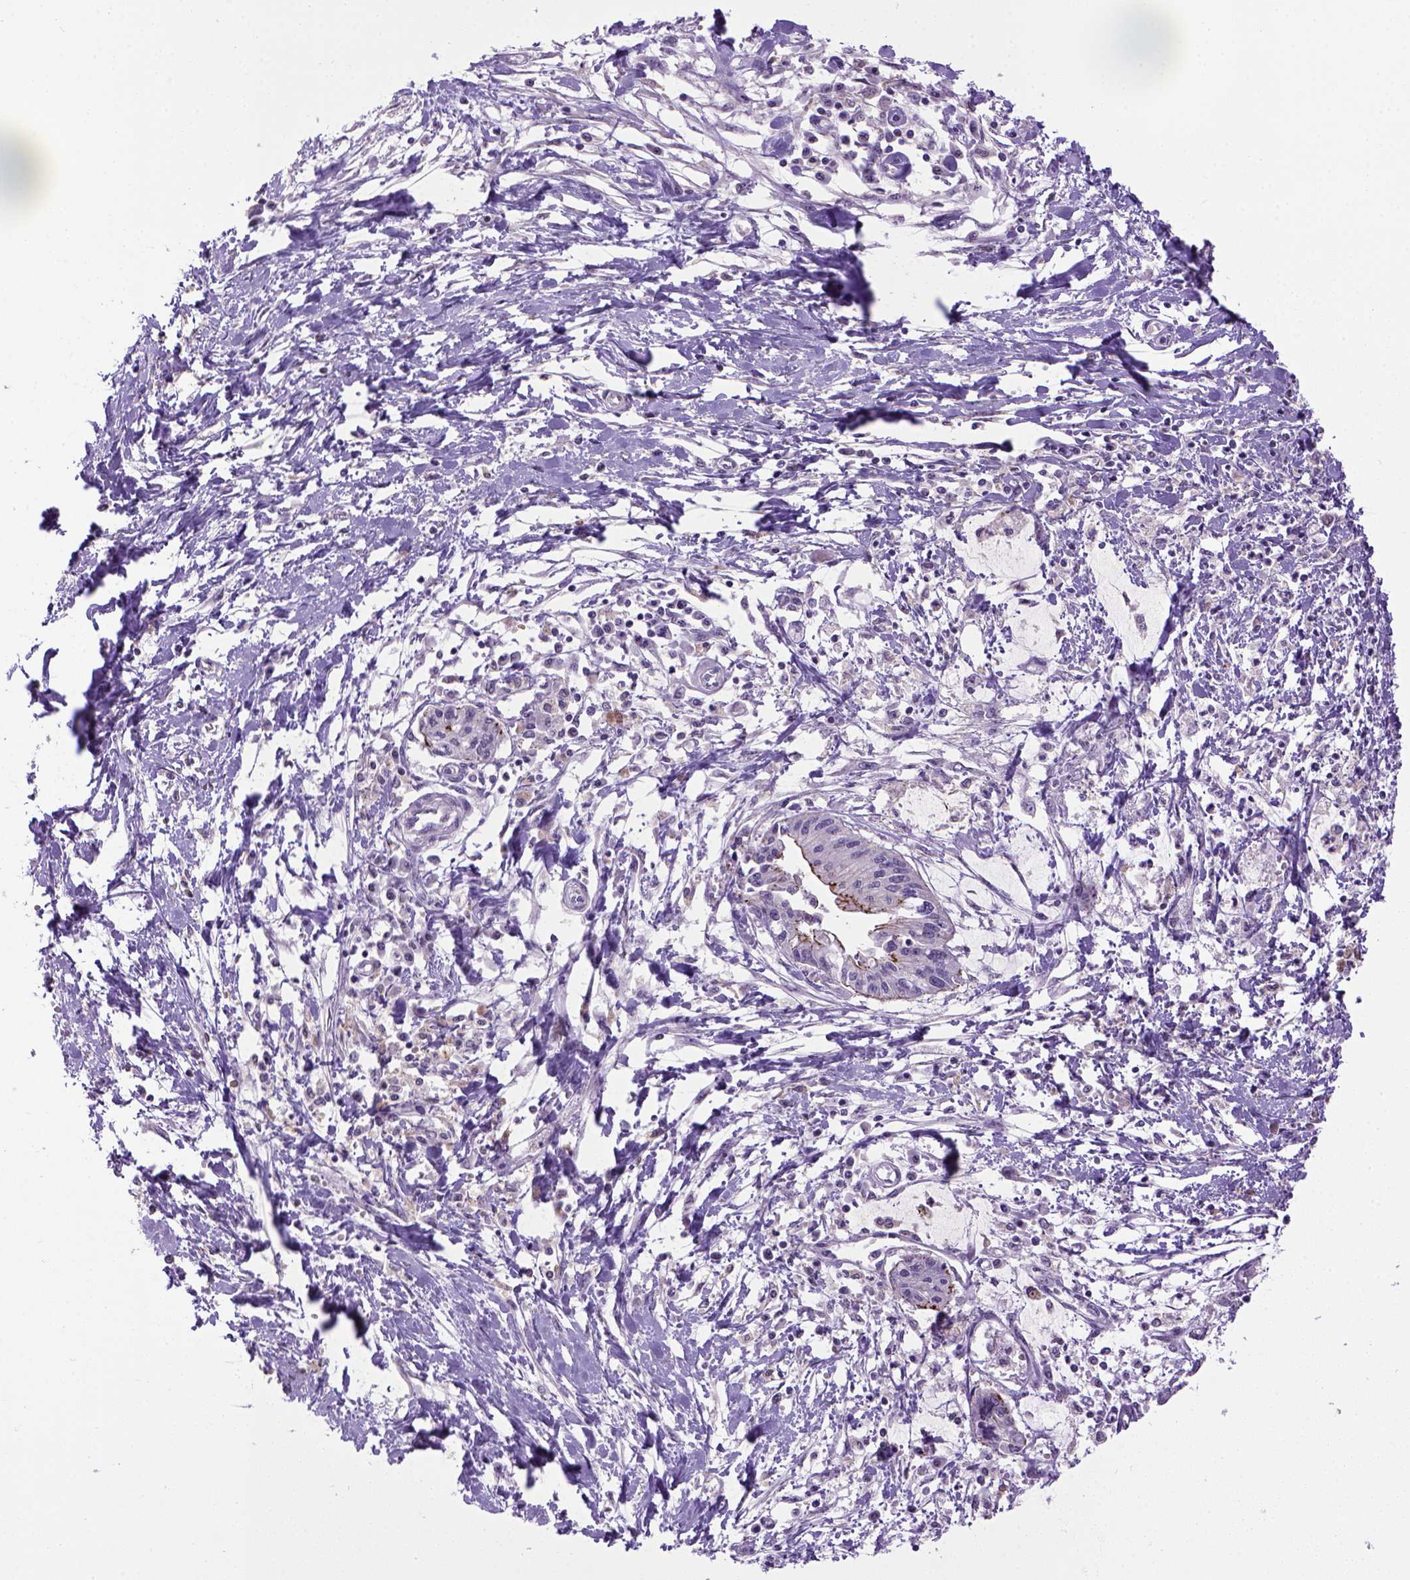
{"staining": {"intensity": "strong", "quantity": "25%-75%", "location": "cytoplasmic/membranous"}, "tissue": "pancreatic cancer", "cell_type": "Tumor cells", "image_type": "cancer", "snomed": [{"axis": "morphology", "description": "Adenocarcinoma, NOS"}, {"axis": "topography", "description": "Pancreas"}], "caption": "The histopathology image displays immunohistochemical staining of adenocarcinoma (pancreatic). There is strong cytoplasmic/membranous staining is appreciated in approximately 25%-75% of tumor cells.", "gene": "CDH1", "patient": {"sex": "male", "age": 60}}